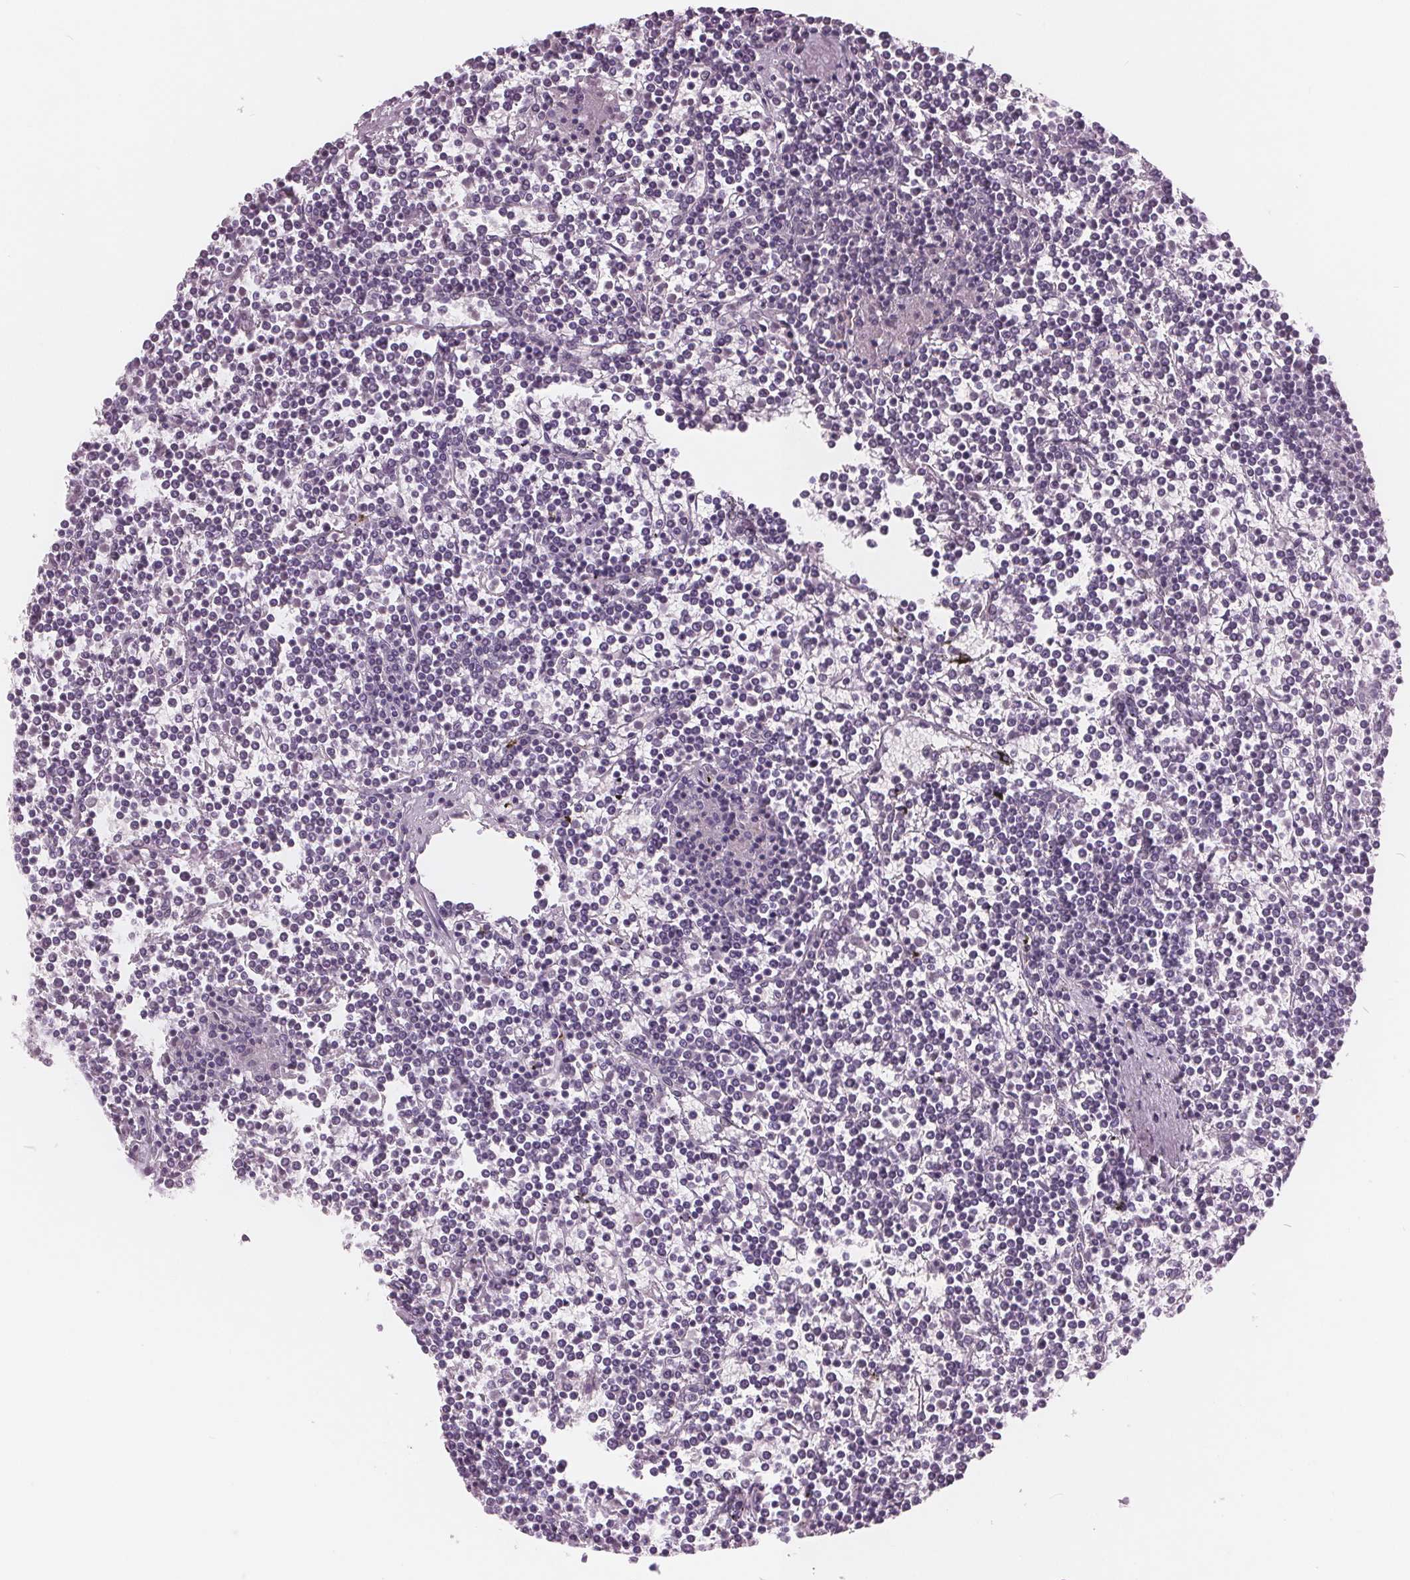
{"staining": {"intensity": "negative", "quantity": "none", "location": "none"}, "tissue": "lymphoma", "cell_type": "Tumor cells", "image_type": "cancer", "snomed": [{"axis": "morphology", "description": "Malignant lymphoma, non-Hodgkin's type, Low grade"}, {"axis": "topography", "description": "Spleen"}], "caption": "Tumor cells are negative for protein expression in human lymphoma. Nuclei are stained in blue.", "gene": "AMBP", "patient": {"sex": "female", "age": 19}}